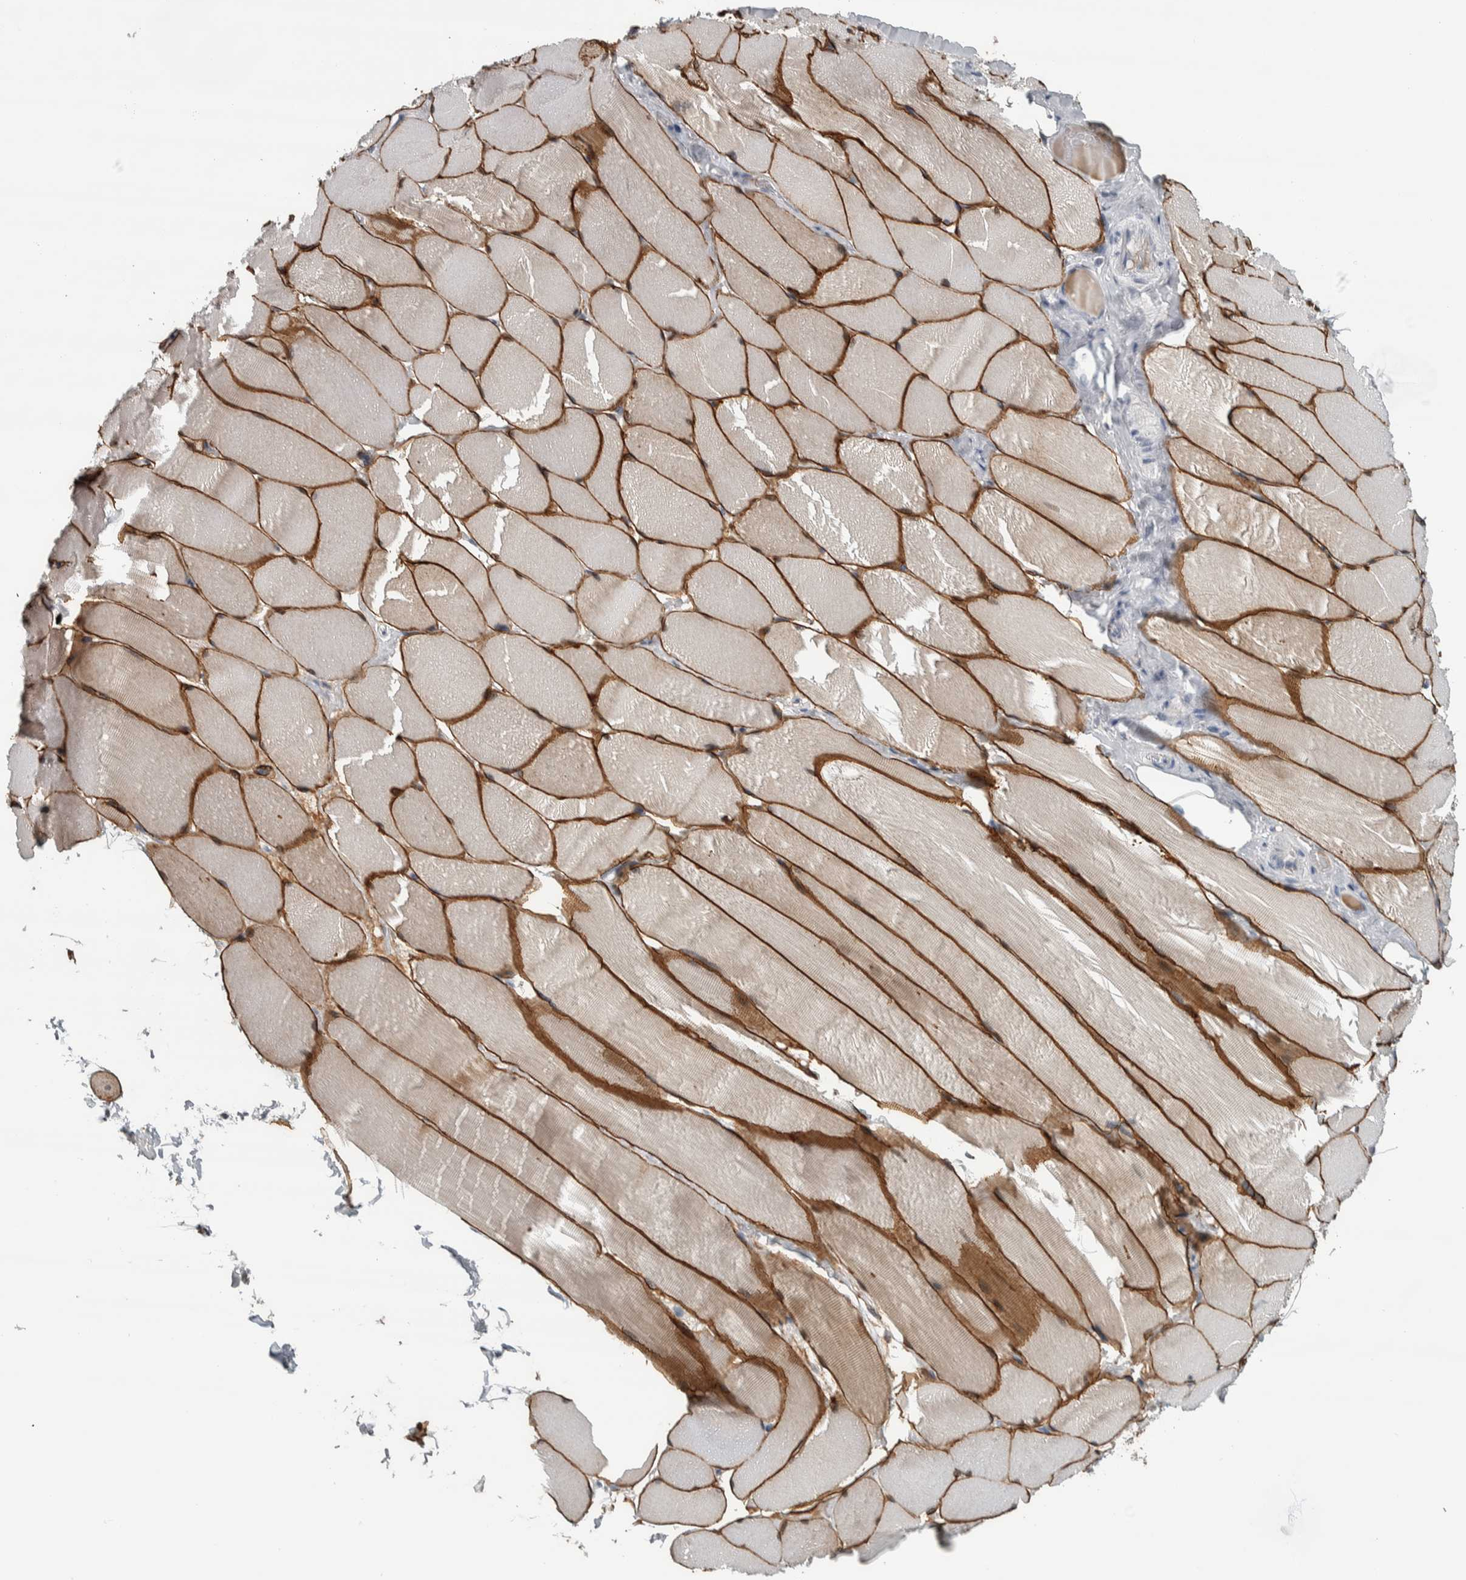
{"staining": {"intensity": "moderate", "quantity": ">75%", "location": "cytoplasmic/membranous"}, "tissue": "skeletal muscle", "cell_type": "Myocytes", "image_type": "normal", "snomed": [{"axis": "morphology", "description": "Normal tissue, NOS"}, {"axis": "topography", "description": "Skin"}, {"axis": "topography", "description": "Skeletal muscle"}], "caption": "IHC of normal skeletal muscle demonstrates medium levels of moderate cytoplasmic/membranous positivity in approximately >75% of myocytes. (Brightfield microscopy of DAB IHC at high magnification).", "gene": "CAVIN4", "patient": {"sex": "male", "age": 83}}